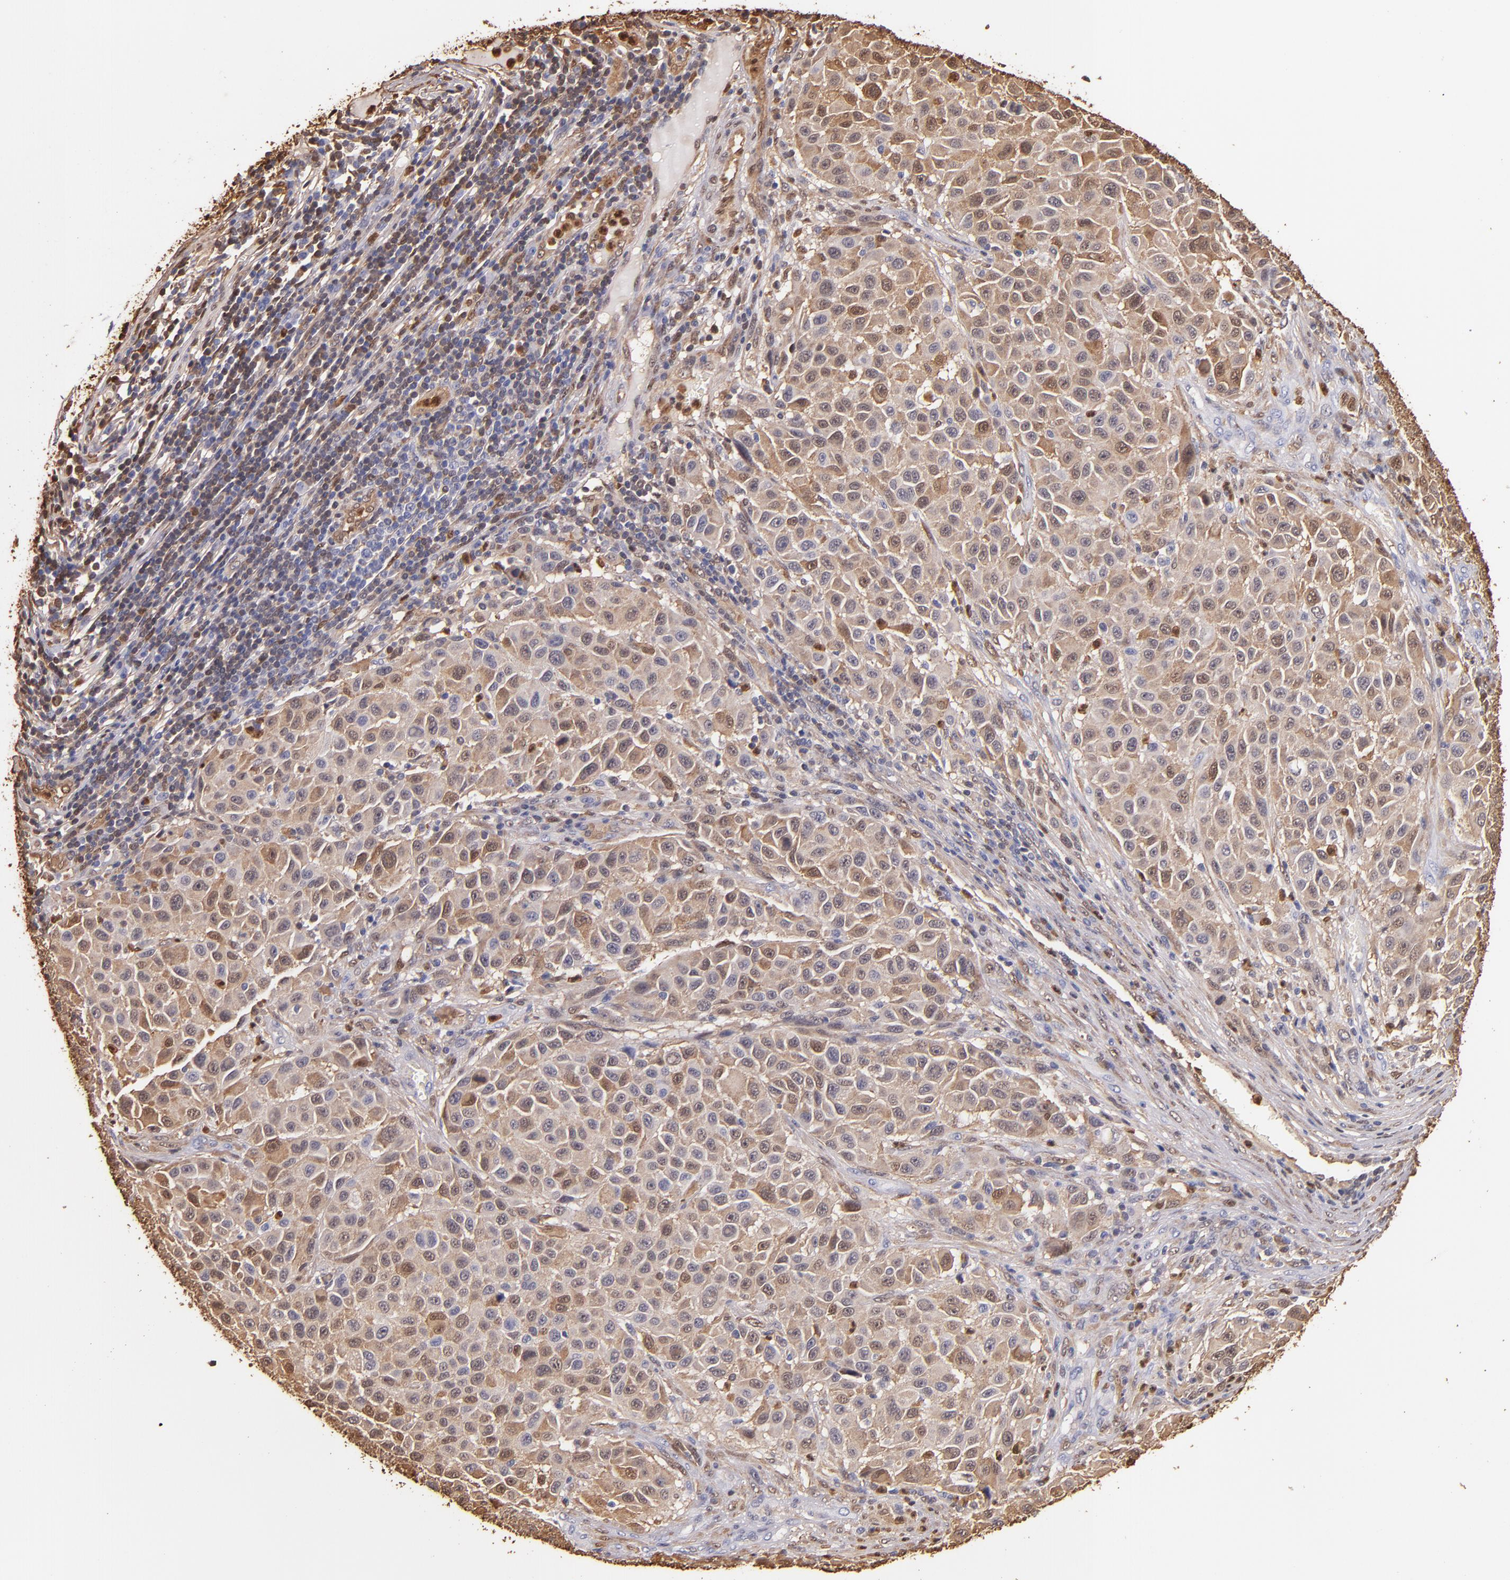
{"staining": {"intensity": "moderate", "quantity": ">75%", "location": "cytoplasmic/membranous,nuclear"}, "tissue": "melanoma", "cell_type": "Tumor cells", "image_type": "cancer", "snomed": [{"axis": "morphology", "description": "Malignant melanoma, Metastatic site"}, {"axis": "topography", "description": "Lymph node"}], "caption": "This is an image of IHC staining of malignant melanoma (metastatic site), which shows moderate expression in the cytoplasmic/membranous and nuclear of tumor cells.", "gene": "S100A6", "patient": {"sex": "male", "age": 61}}